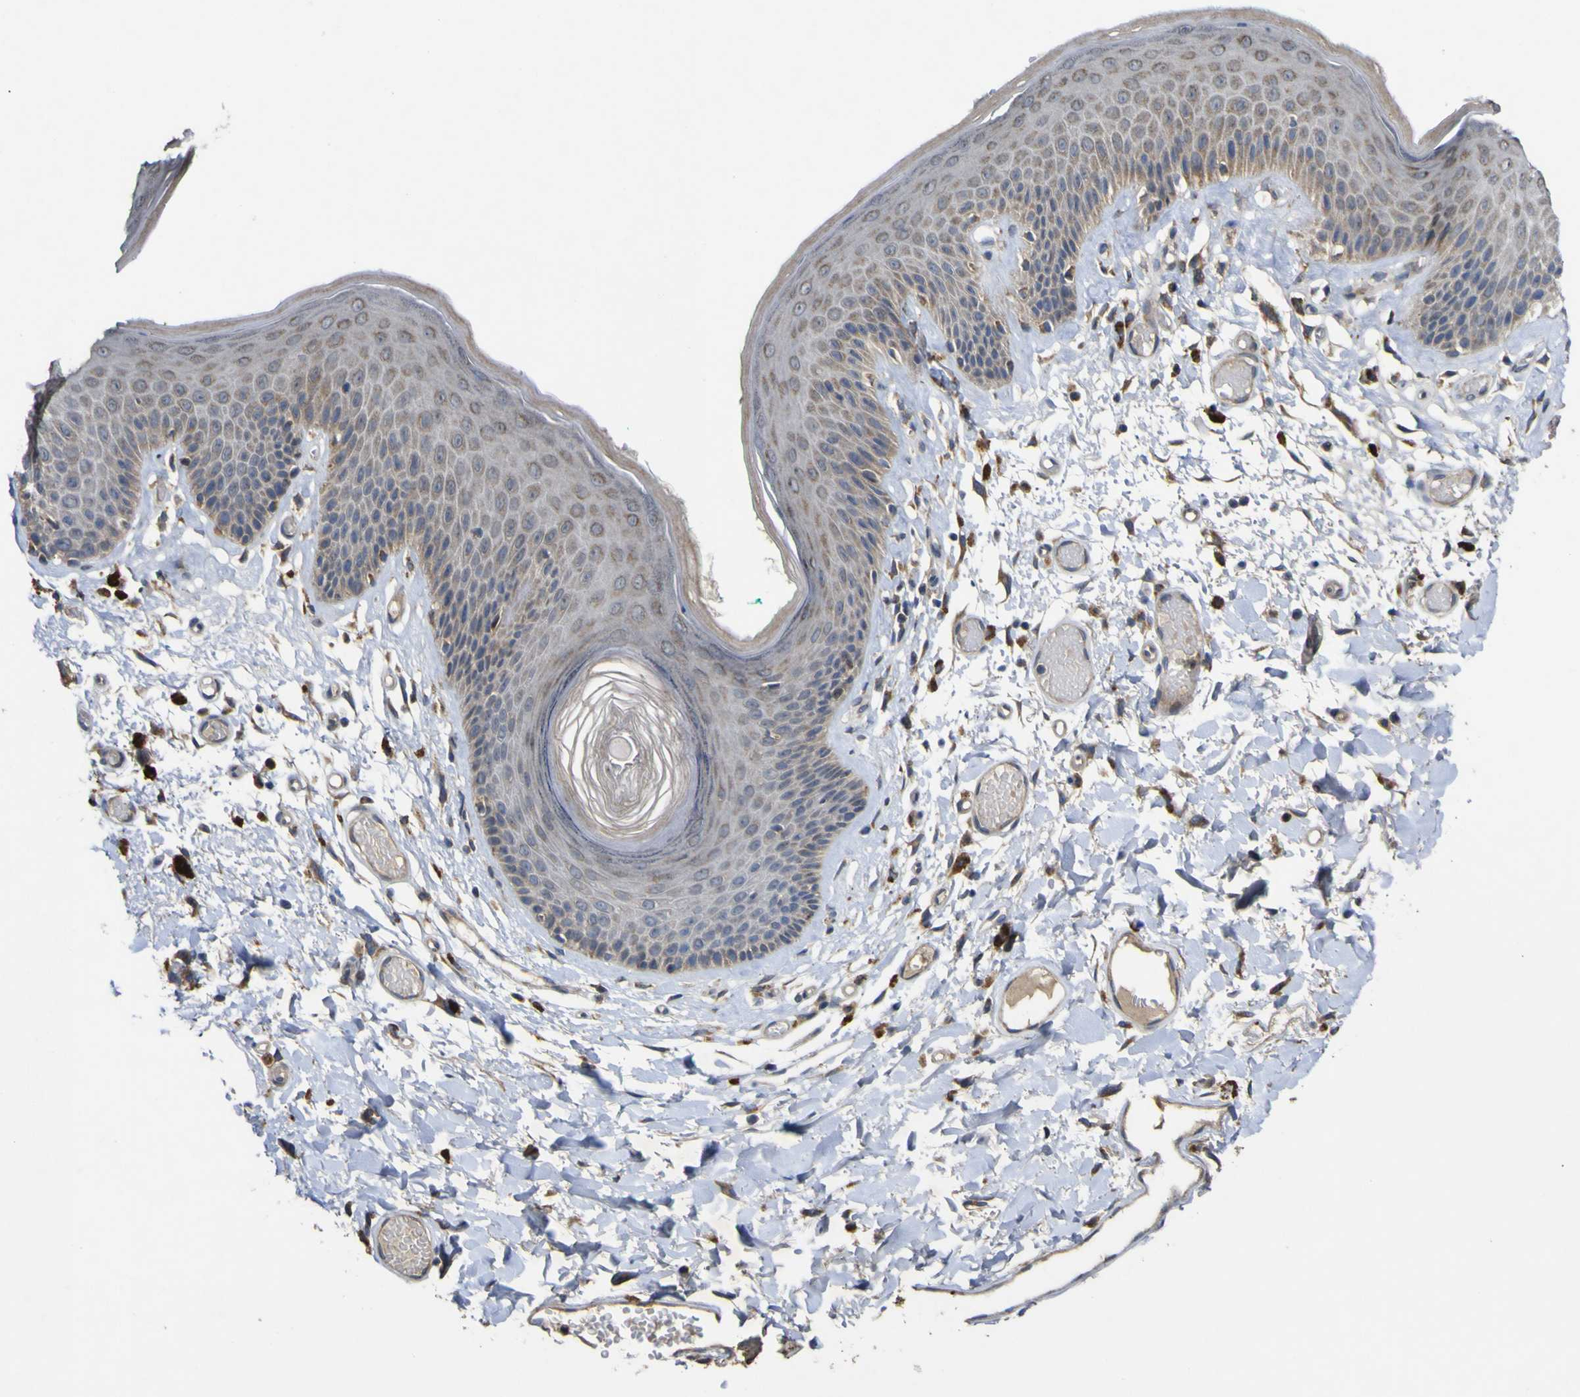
{"staining": {"intensity": "weak", "quantity": ">75%", "location": "cytoplasmic/membranous"}, "tissue": "skin", "cell_type": "Epidermal cells", "image_type": "normal", "snomed": [{"axis": "morphology", "description": "Normal tissue, NOS"}, {"axis": "topography", "description": "Vulva"}], "caption": "Brown immunohistochemical staining in benign skin reveals weak cytoplasmic/membranous expression in about >75% of epidermal cells.", "gene": "IRAK2", "patient": {"sex": "female", "age": 73}}